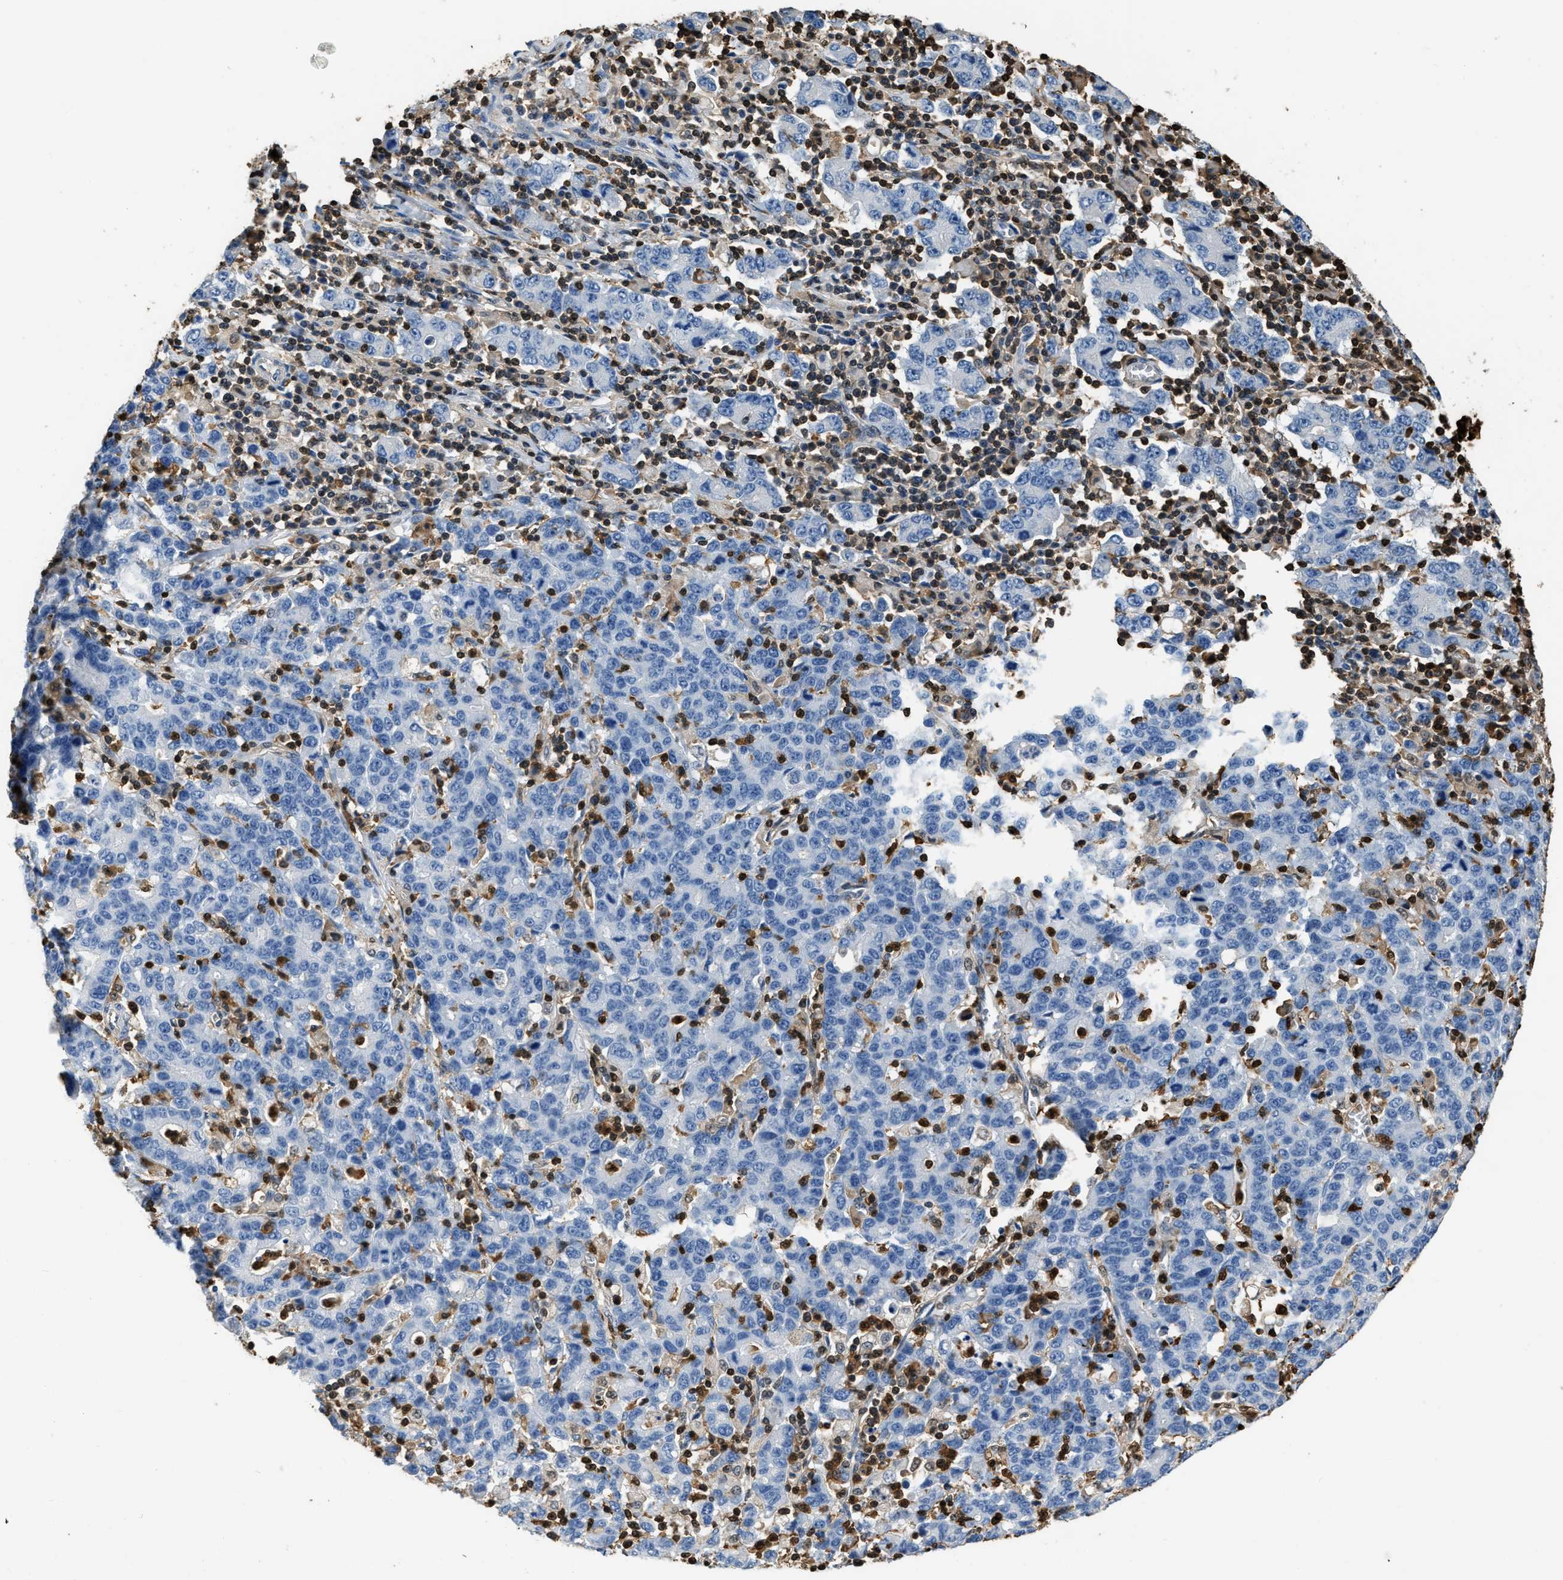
{"staining": {"intensity": "negative", "quantity": "none", "location": "none"}, "tissue": "stomach cancer", "cell_type": "Tumor cells", "image_type": "cancer", "snomed": [{"axis": "morphology", "description": "Adenocarcinoma, NOS"}, {"axis": "topography", "description": "Stomach, upper"}], "caption": "There is no significant staining in tumor cells of stomach cancer (adenocarcinoma).", "gene": "ARHGDIB", "patient": {"sex": "male", "age": 69}}